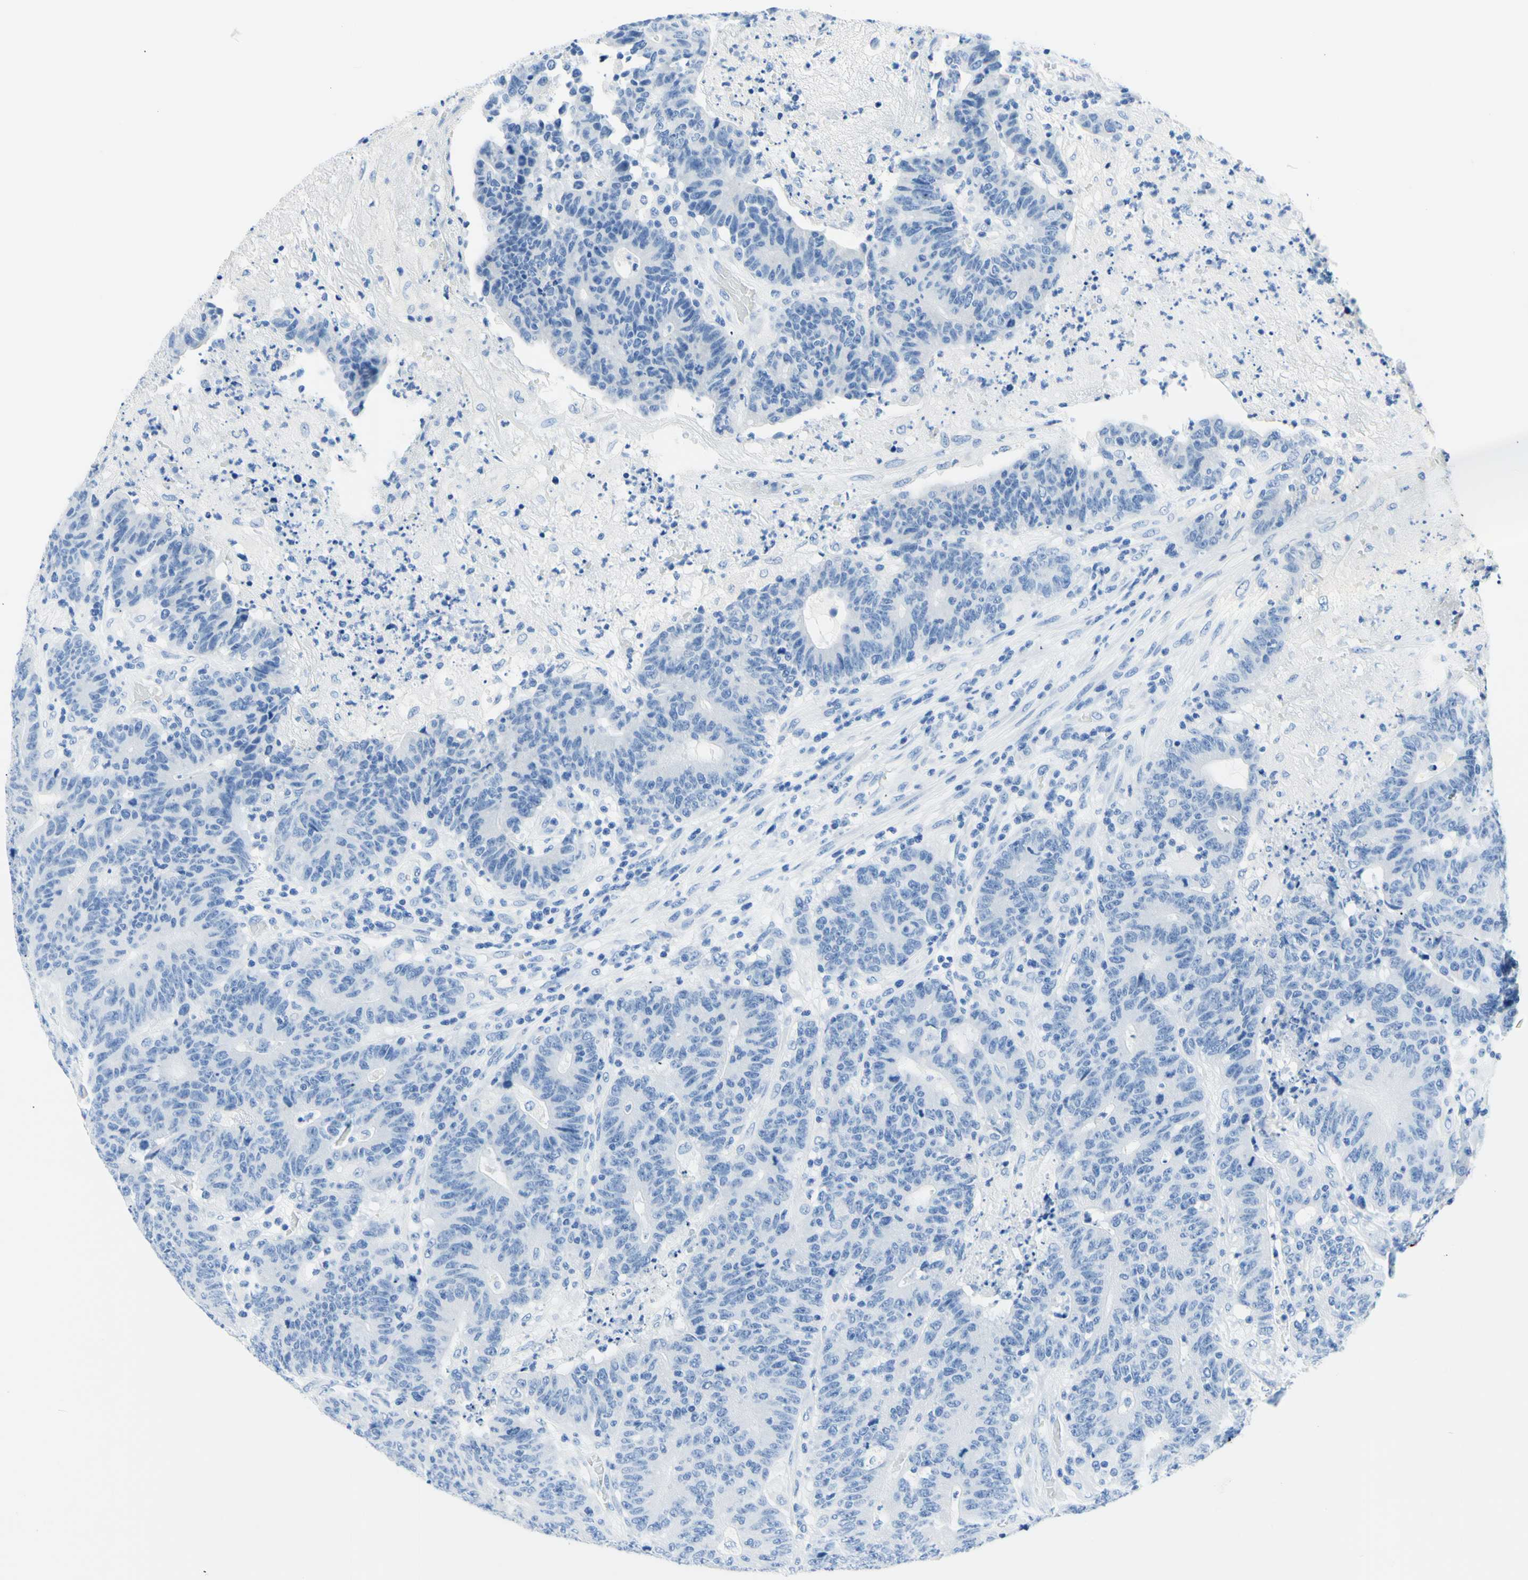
{"staining": {"intensity": "negative", "quantity": "none", "location": "none"}, "tissue": "colorectal cancer", "cell_type": "Tumor cells", "image_type": "cancer", "snomed": [{"axis": "morphology", "description": "Normal tissue, NOS"}, {"axis": "morphology", "description": "Adenocarcinoma, NOS"}, {"axis": "topography", "description": "Colon"}], "caption": "An IHC photomicrograph of adenocarcinoma (colorectal) is shown. There is no staining in tumor cells of adenocarcinoma (colorectal).", "gene": "MYH2", "patient": {"sex": "female", "age": 75}}